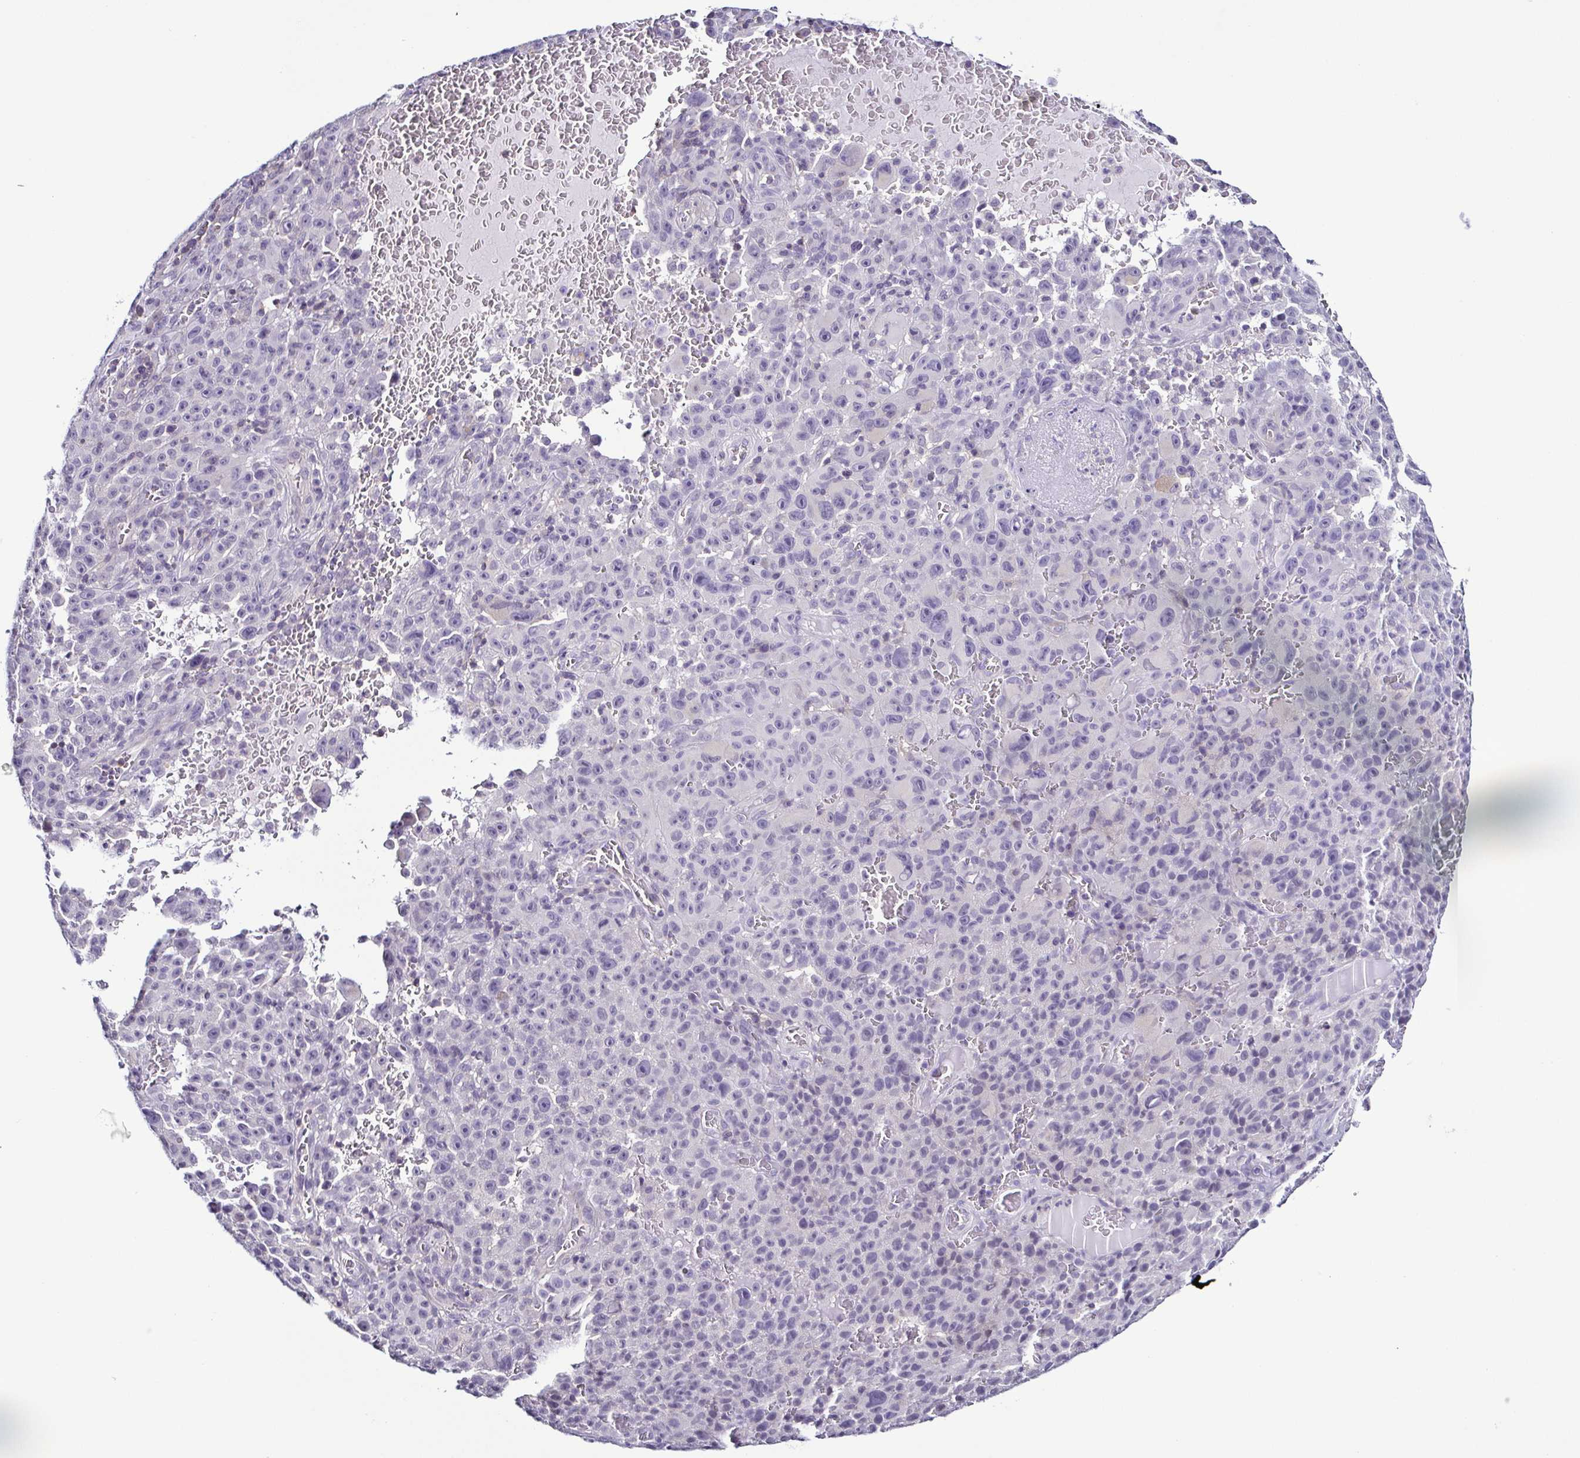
{"staining": {"intensity": "negative", "quantity": "none", "location": "none"}, "tissue": "melanoma", "cell_type": "Tumor cells", "image_type": "cancer", "snomed": [{"axis": "morphology", "description": "Malignant melanoma, NOS"}, {"axis": "topography", "description": "Skin"}], "caption": "Tumor cells are negative for protein expression in human melanoma.", "gene": "TNNT2", "patient": {"sex": "female", "age": 82}}